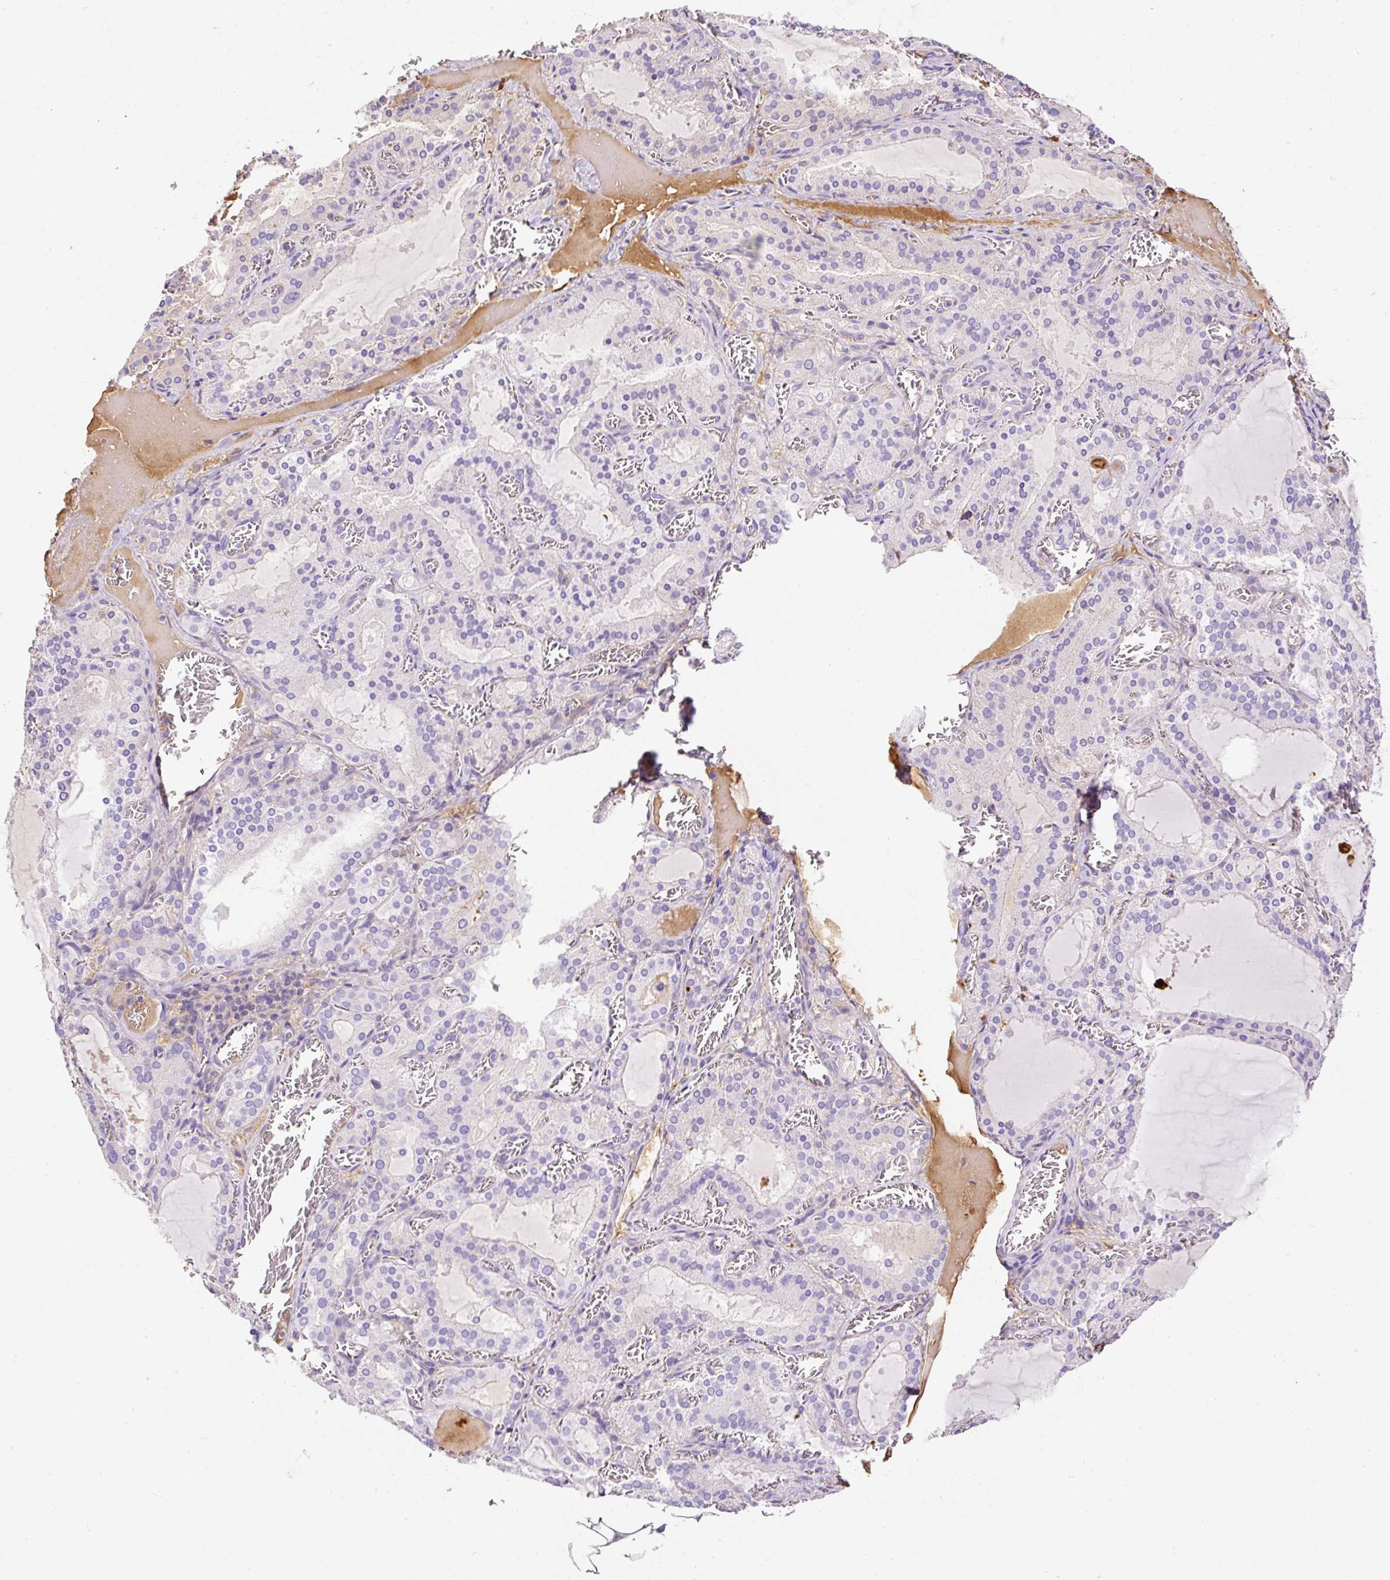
{"staining": {"intensity": "negative", "quantity": "none", "location": "none"}, "tissue": "thyroid gland", "cell_type": "Glandular cells", "image_type": "normal", "snomed": [{"axis": "morphology", "description": "Normal tissue, NOS"}, {"axis": "topography", "description": "Thyroid gland"}], "caption": "Micrograph shows no significant protein positivity in glandular cells of benign thyroid gland. (Immunohistochemistry (ihc), brightfield microscopy, high magnification).", "gene": "APCS", "patient": {"sex": "female", "age": 30}}